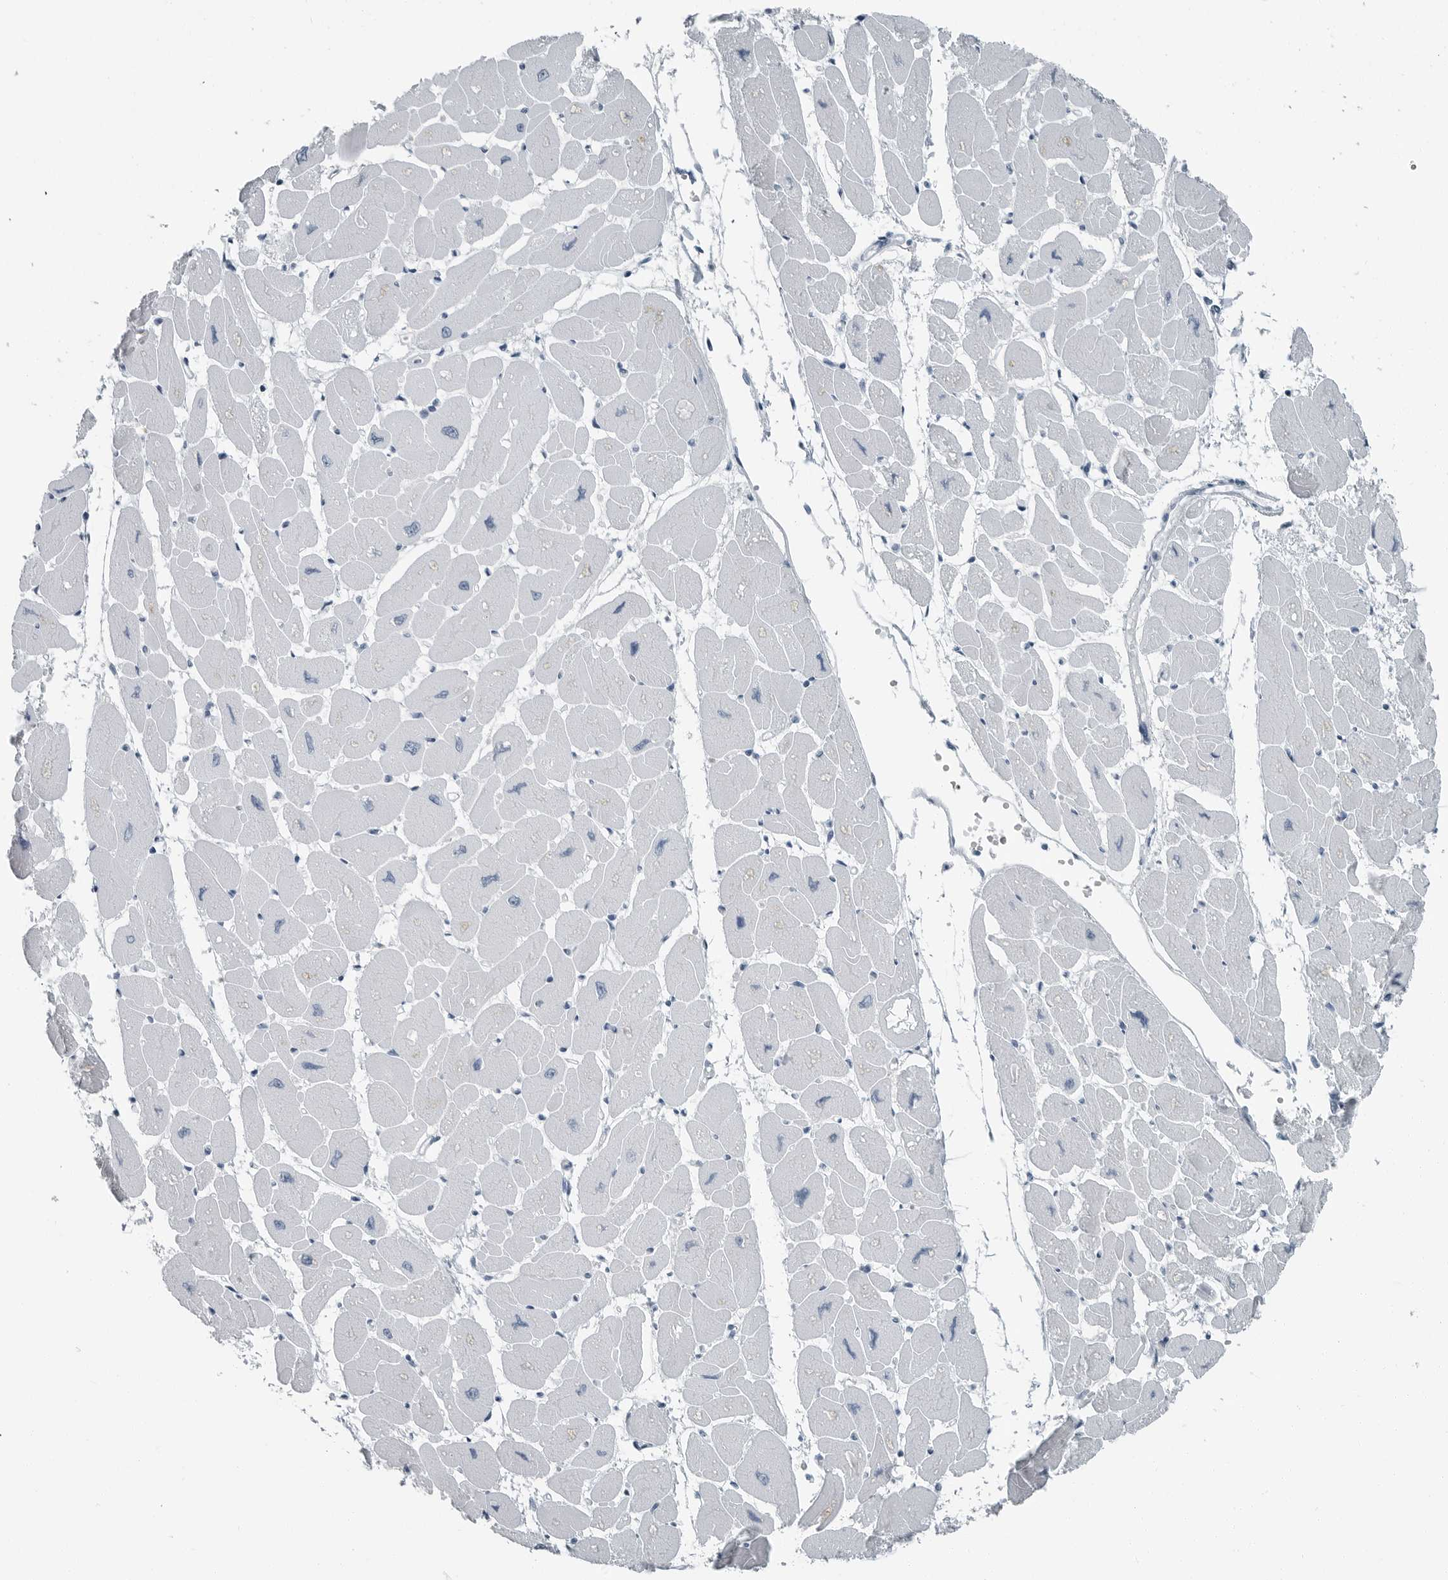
{"staining": {"intensity": "negative", "quantity": "none", "location": "none"}, "tissue": "heart muscle", "cell_type": "Cardiomyocytes", "image_type": "normal", "snomed": [{"axis": "morphology", "description": "Normal tissue, NOS"}, {"axis": "topography", "description": "Heart"}], "caption": "Image shows no significant protein staining in cardiomyocytes of unremarkable heart muscle.", "gene": "FABP6", "patient": {"sex": "female", "age": 54}}